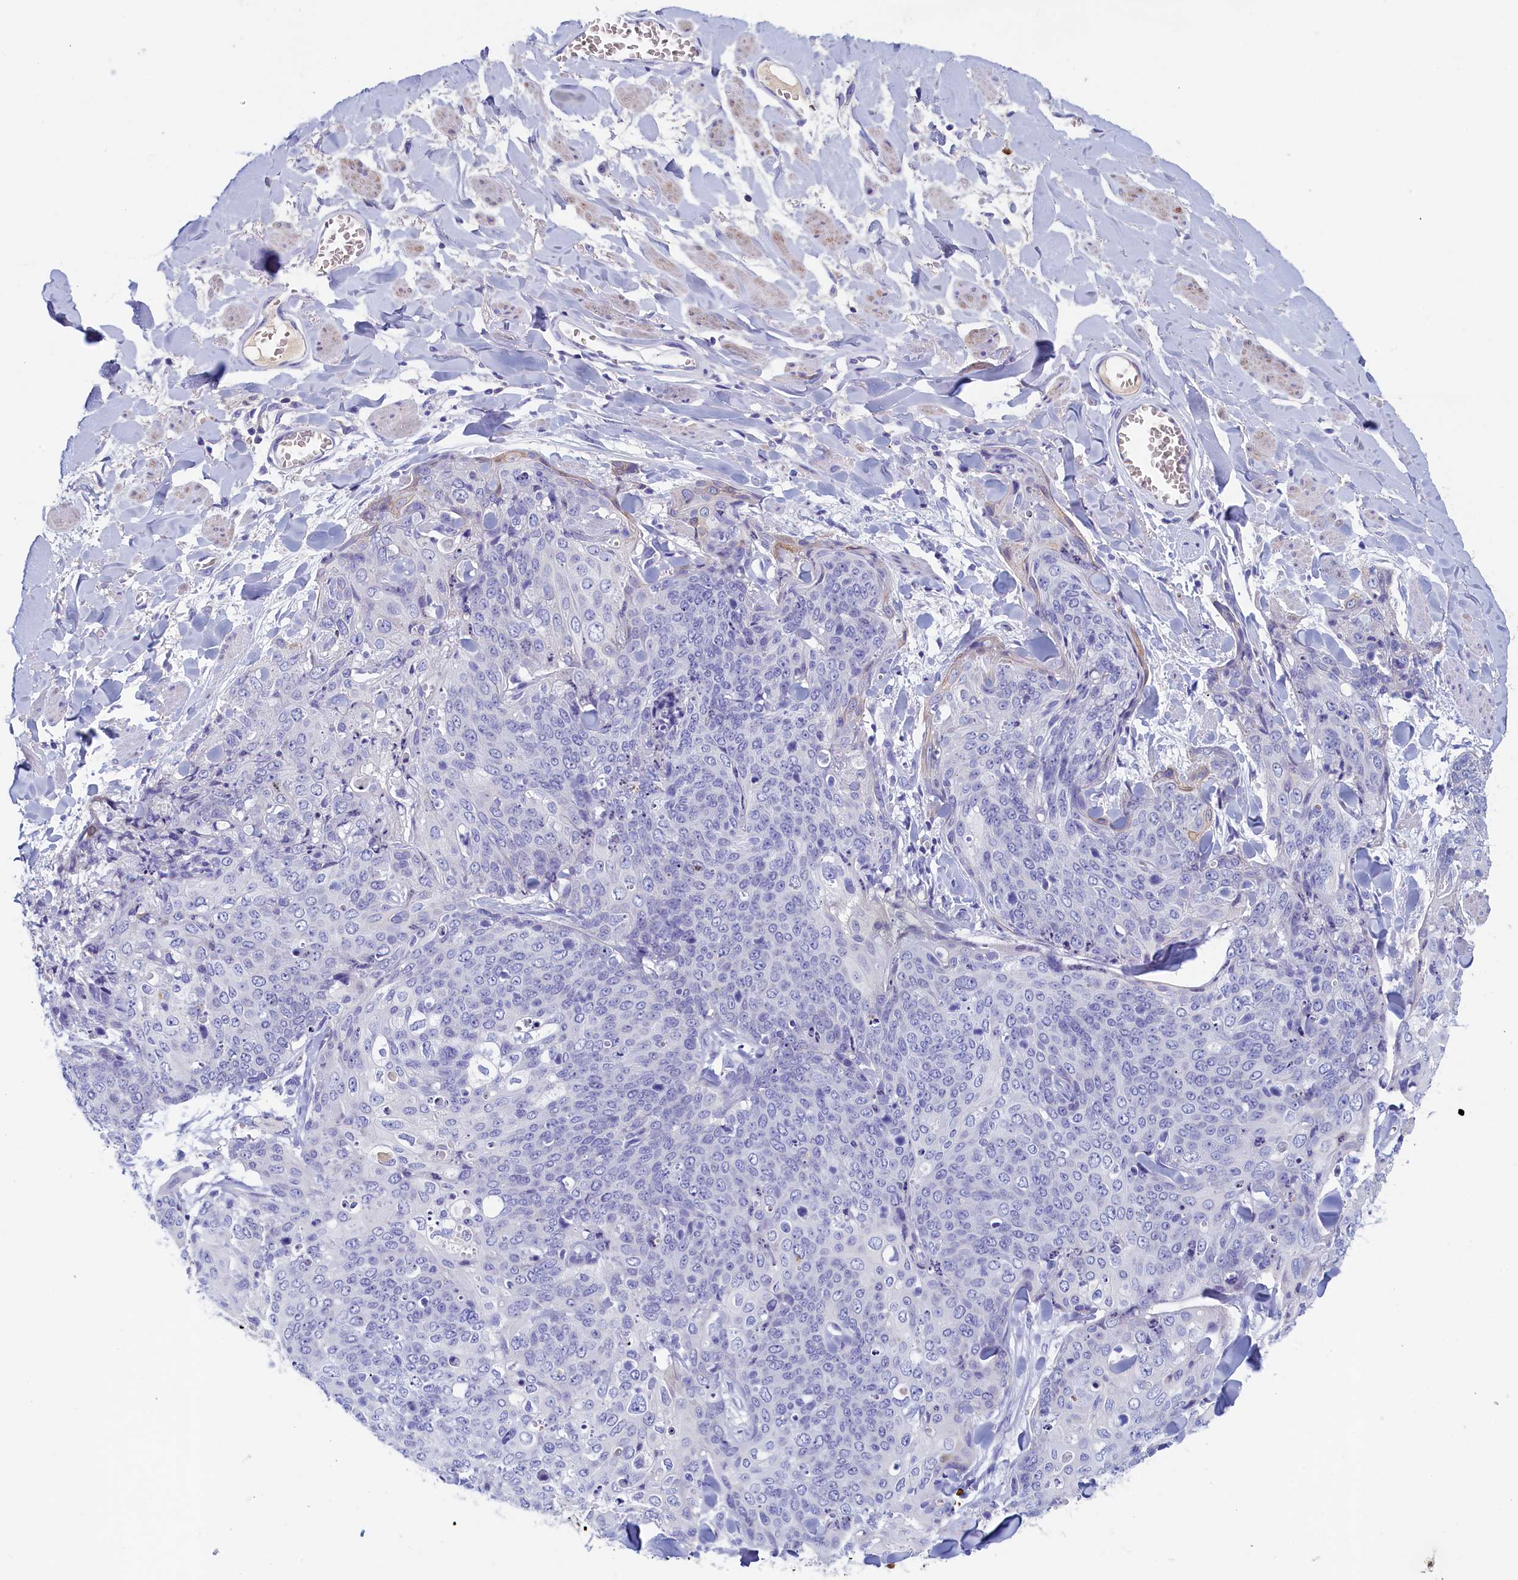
{"staining": {"intensity": "negative", "quantity": "none", "location": "none"}, "tissue": "skin cancer", "cell_type": "Tumor cells", "image_type": "cancer", "snomed": [{"axis": "morphology", "description": "Squamous cell carcinoma, NOS"}, {"axis": "topography", "description": "Skin"}, {"axis": "topography", "description": "Vulva"}], "caption": "The photomicrograph displays no staining of tumor cells in squamous cell carcinoma (skin).", "gene": "GUCA1C", "patient": {"sex": "female", "age": 85}}